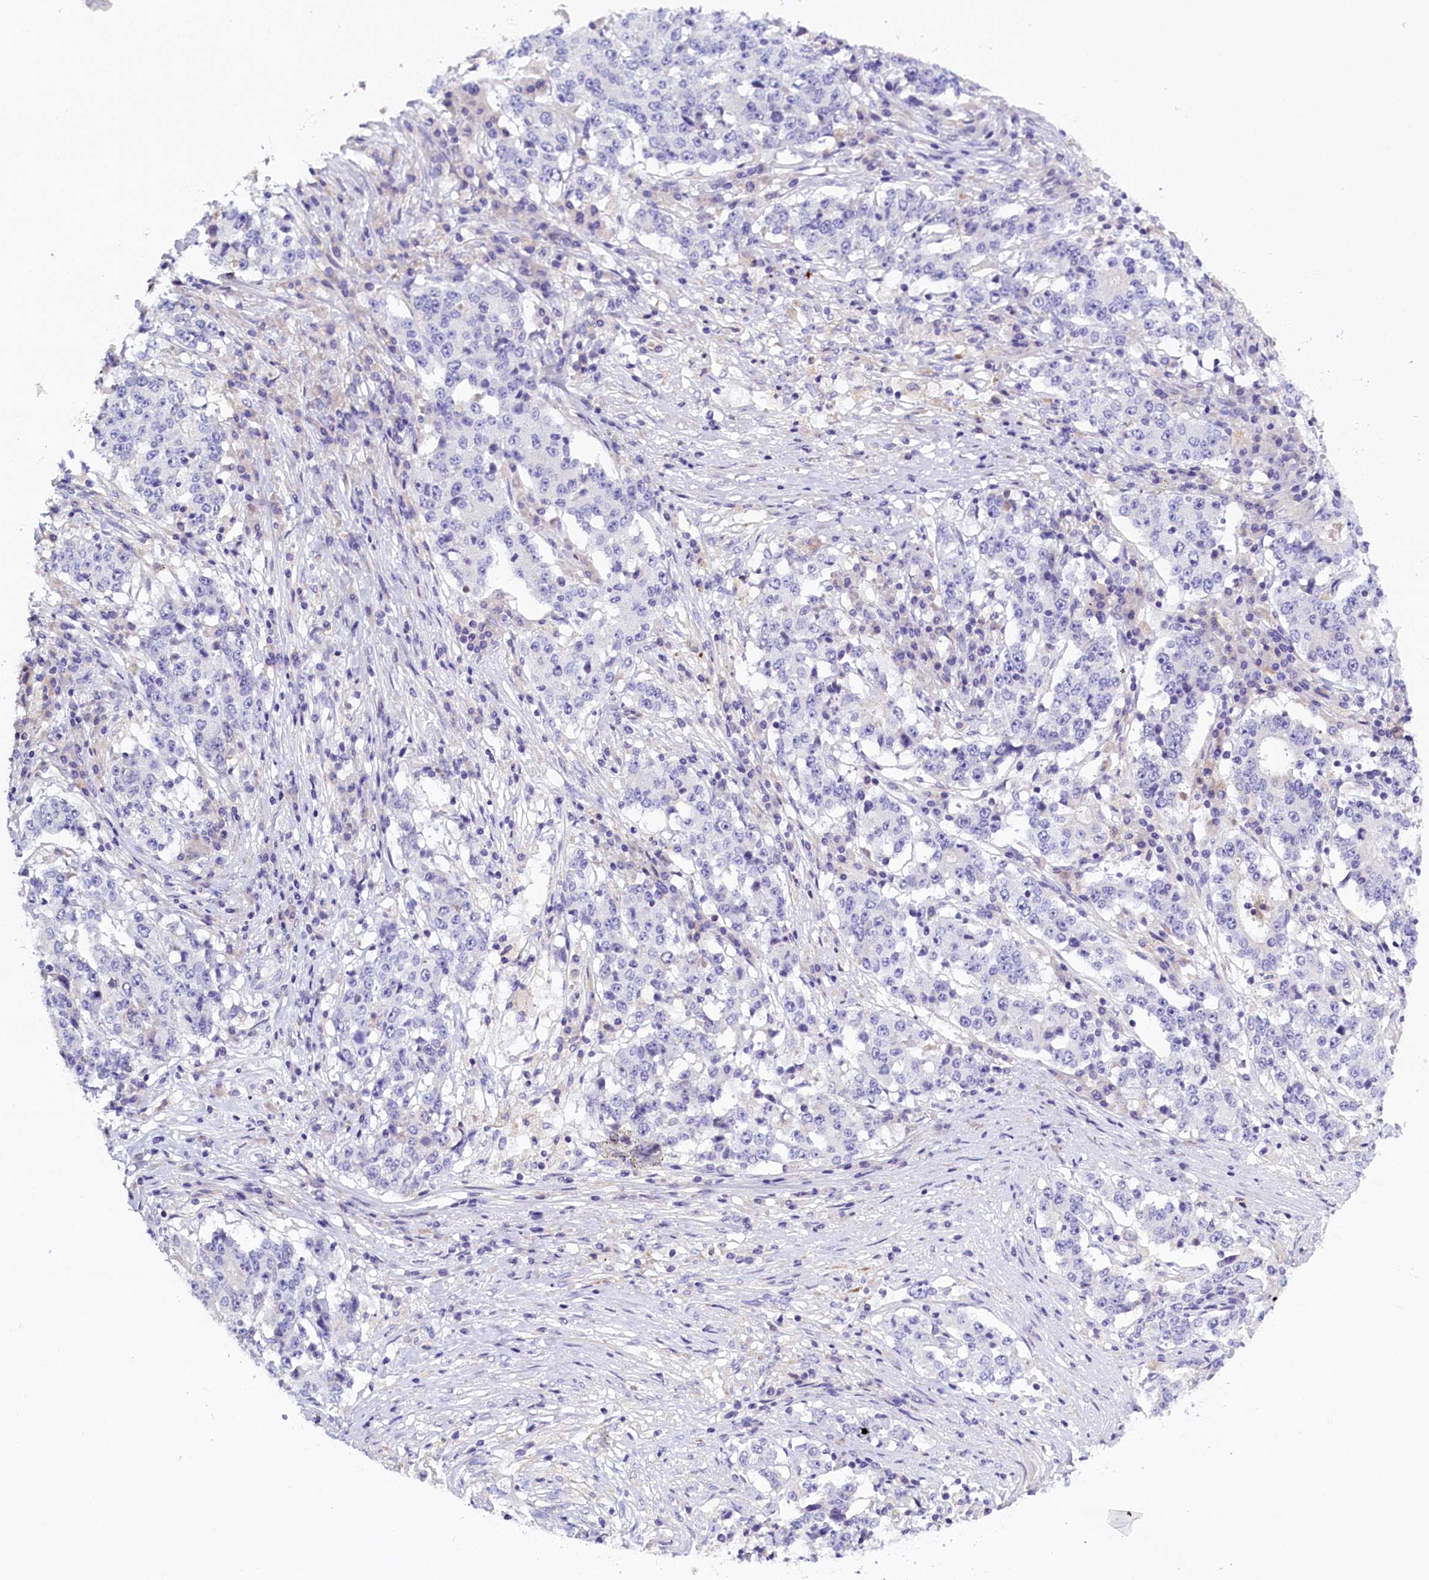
{"staining": {"intensity": "negative", "quantity": "none", "location": "none"}, "tissue": "stomach cancer", "cell_type": "Tumor cells", "image_type": "cancer", "snomed": [{"axis": "morphology", "description": "Adenocarcinoma, NOS"}, {"axis": "topography", "description": "Stomach"}], "caption": "The immunohistochemistry photomicrograph has no significant expression in tumor cells of stomach cancer (adenocarcinoma) tissue.", "gene": "RTTN", "patient": {"sex": "male", "age": 59}}